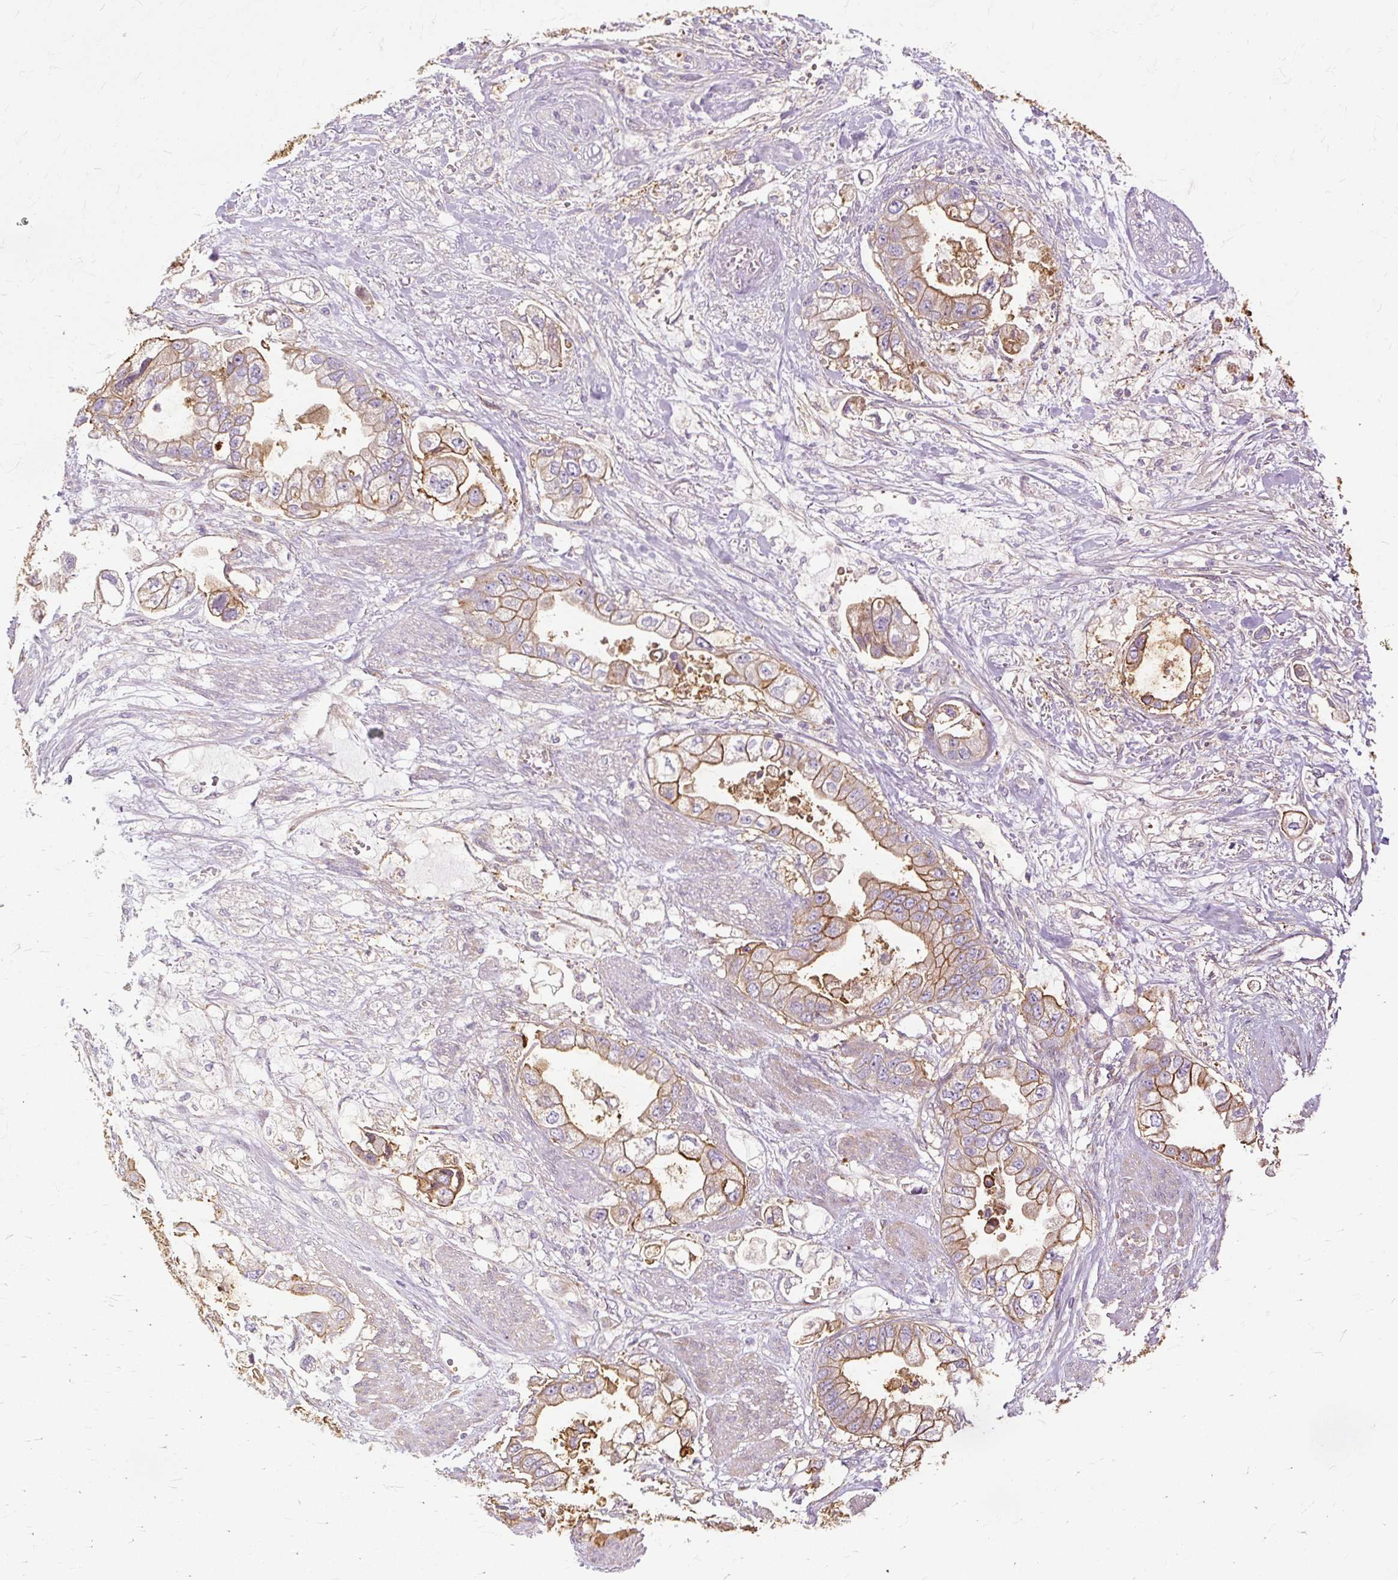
{"staining": {"intensity": "moderate", "quantity": "25%-75%", "location": "cytoplasmic/membranous"}, "tissue": "stomach cancer", "cell_type": "Tumor cells", "image_type": "cancer", "snomed": [{"axis": "morphology", "description": "Adenocarcinoma, NOS"}, {"axis": "topography", "description": "Stomach"}], "caption": "Protein expression by immunohistochemistry exhibits moderate cytoplasmic/membranous expression in about 25%-75% of tumor cells in stomach cancer. (DAB = brown stain, brightfield microscopy at high magnification).", "gene": "TSPAN8", "patient": {"sex": "male", "age": 62}}